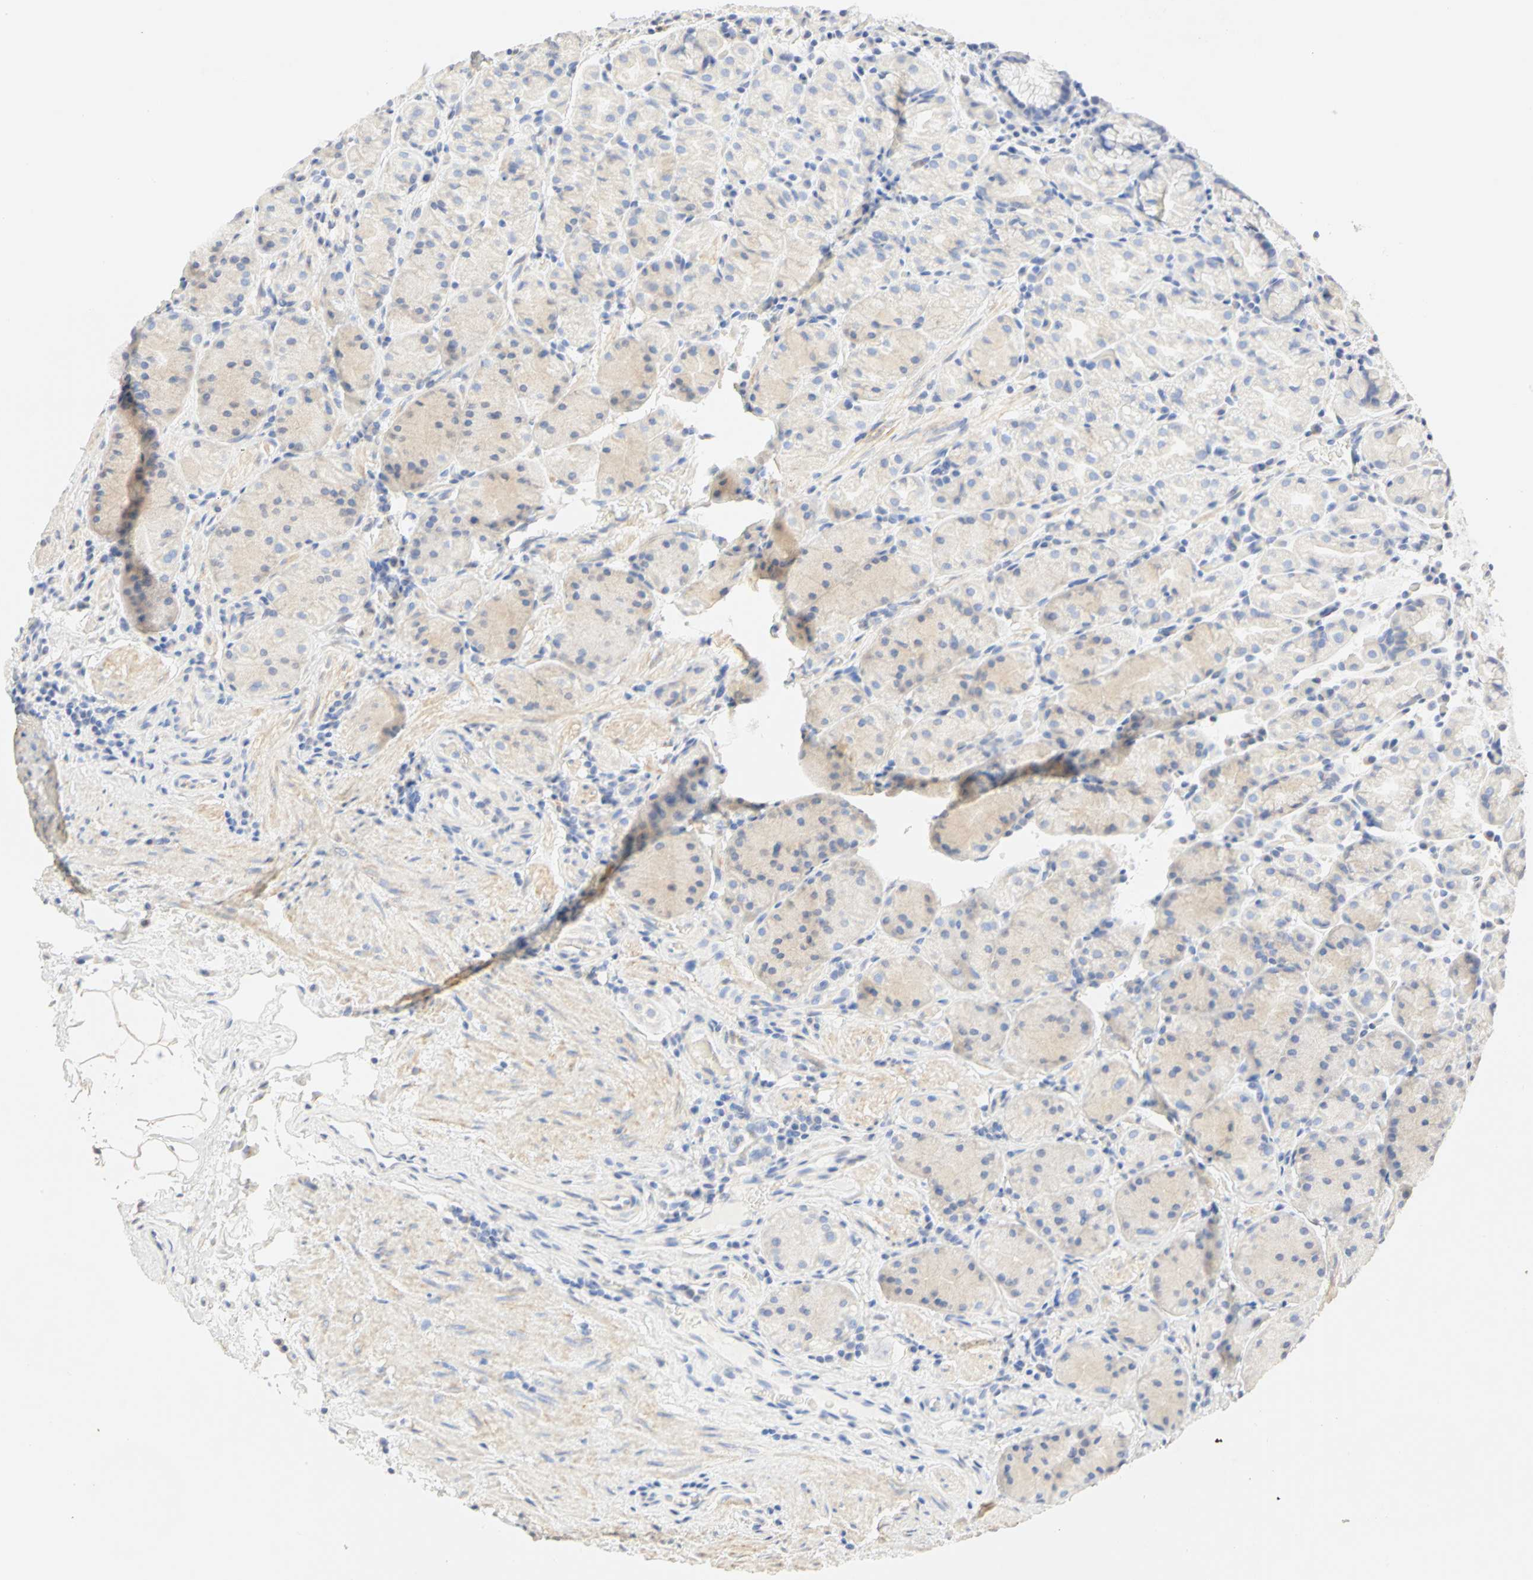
{"staining": {"intensity": "weak", "quantity": "25%-75%", "location": "cytoplasmic/membranous"}, "tissue": "stomach", "cell_type": "Glandular cells", "image_type": "normal", "snomed": [{"axis": "morphology", "description": "Normal tissue, NOS"}, {"axis": "topography", "description": "Stomach, lower"}], "caption": "Protein staining of unremarkable stomach displays weak cytoplasmic/membranous positivity in about 25%-75% of glandular cells. Nuclei are stained in blue.", "gene": "GNRH2", "patient": {"sex": "male", "age": 56}}